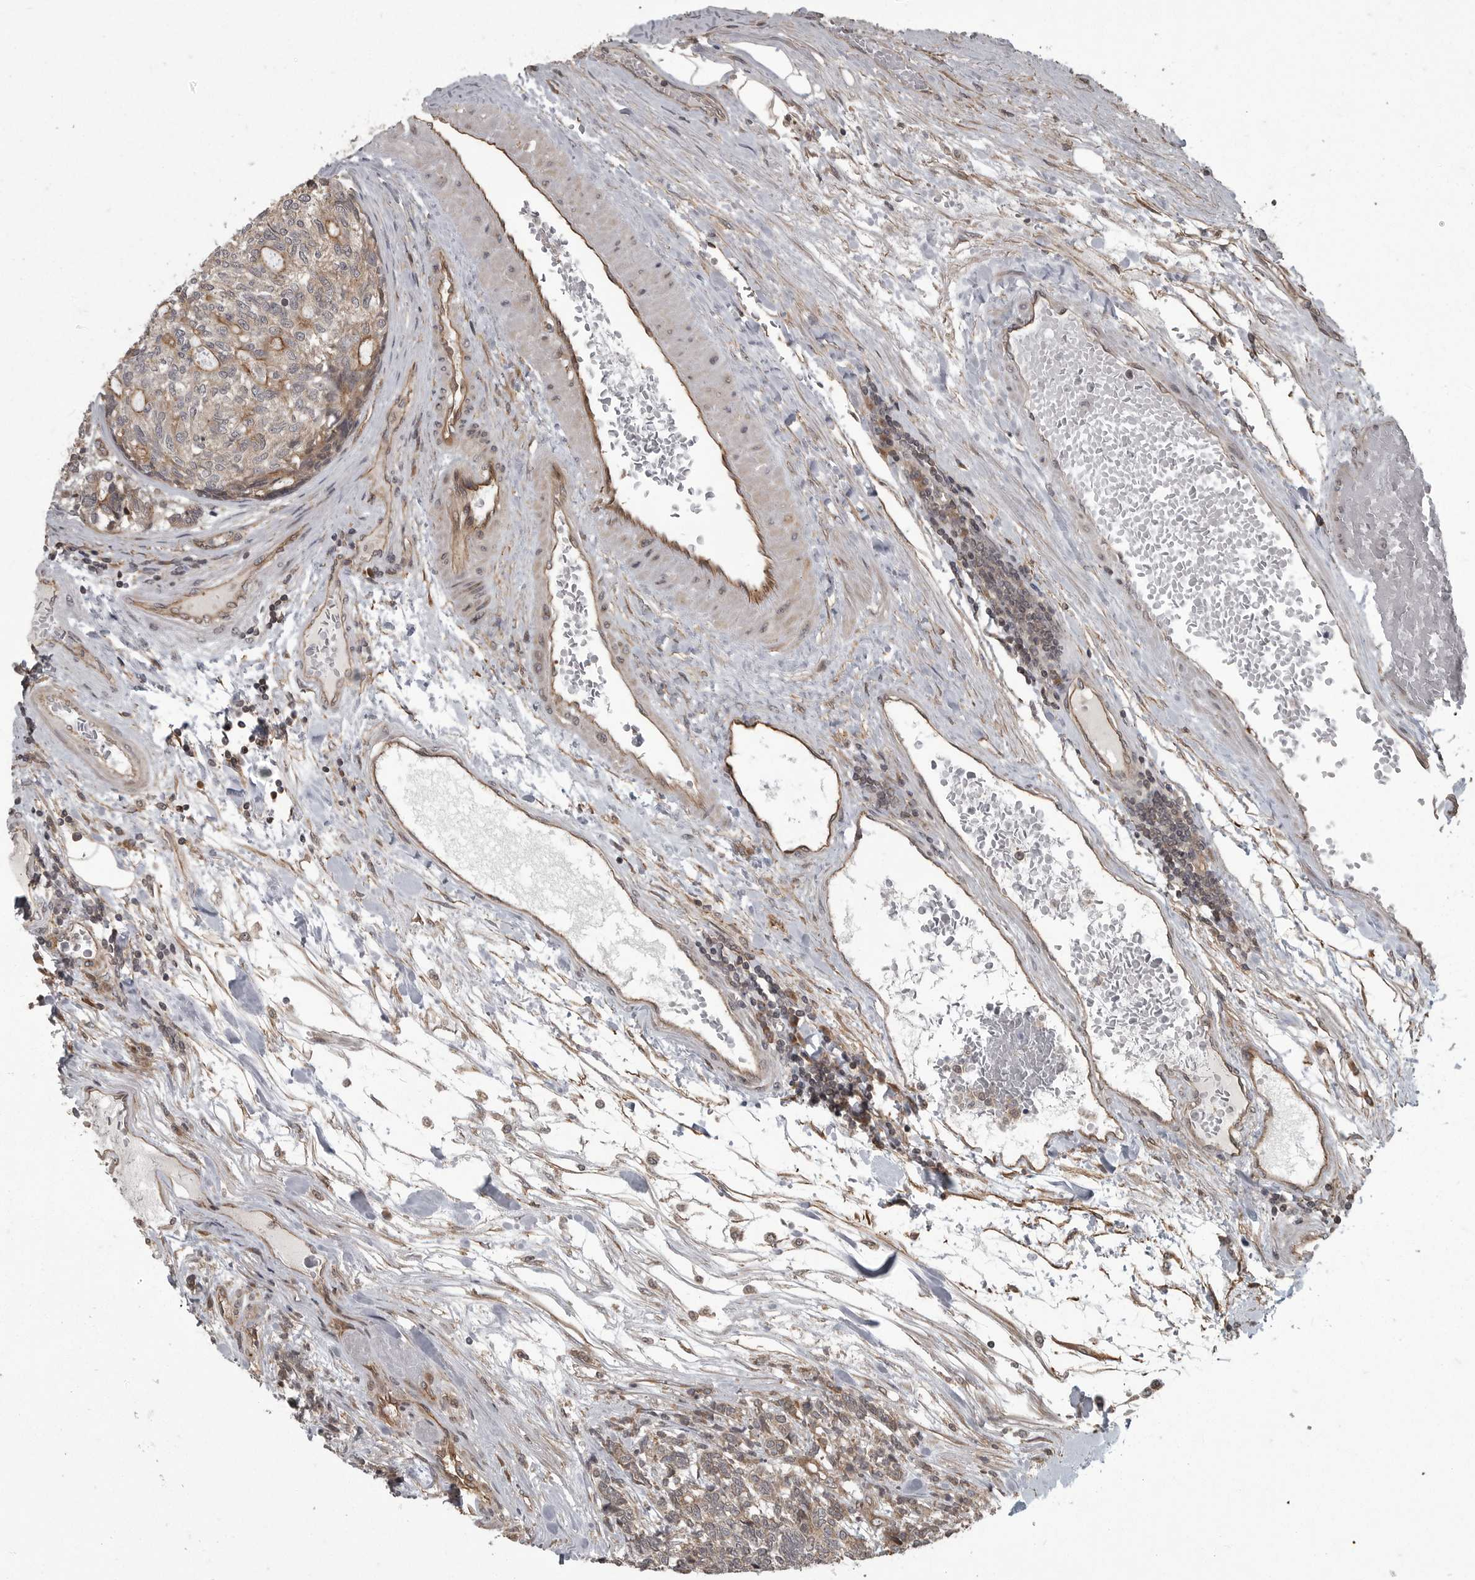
{"staining": {"intensity": "moderate", "quantity": "25%-75%", "location": "cytoplasmic/membranous"}, "tissue": "carcinoid", "cell_type": "Tumor cells", "image_type": "cancer", "snomed": [{"axis": "morphology", "description": "Carcinoid, malignant, NOS"}, {"axis": "topography", "description": "Pancreas"}], "caption": "Carcinoid tissue reveals moderate cytoplasmic/membranous positivity in about 25%-75% of tumor cells, visualized by immunohistochemistry.", "gene": "DNAJC8", "patient": {"sex": "female", "age": 54}}